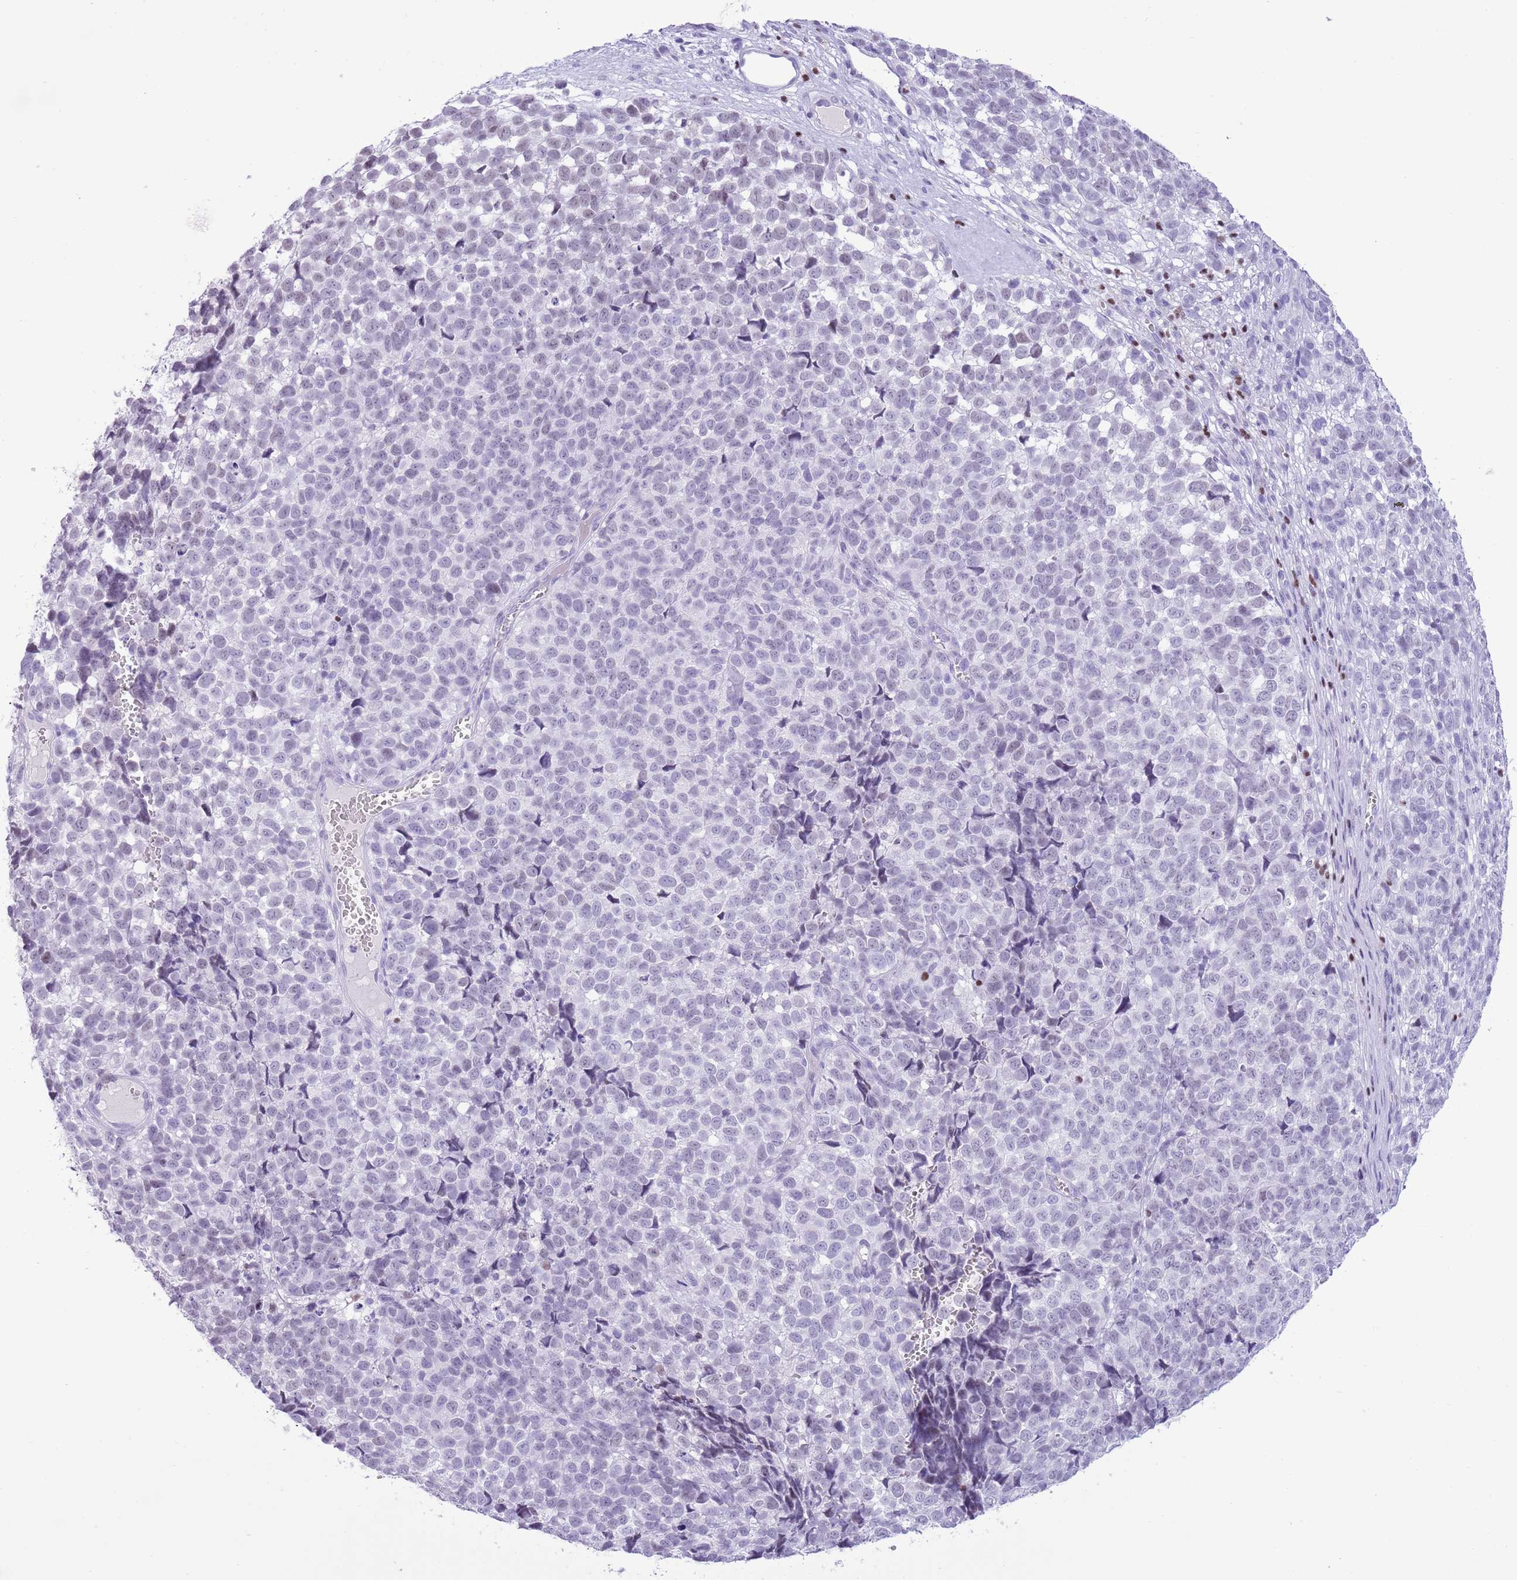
{"staining": {"intensity": "negative", "quantity": "none", "location": "none"}, "tissue": "melanoma", "cell_type": "Tumor cells", "image_type": "cancer", "snomed": [{"axis": "morphology", "description": "Malignant melanoma, NOS"}, {"axis": "topography", "description": "Nose, NOS"}], "caption": "The immunohistochemistry histopathology image has no significant positivity in tumor cells of malignant melanoma tissue.", "gene": "BCL11B", "patient": {"sex": "female", "age": 48}}